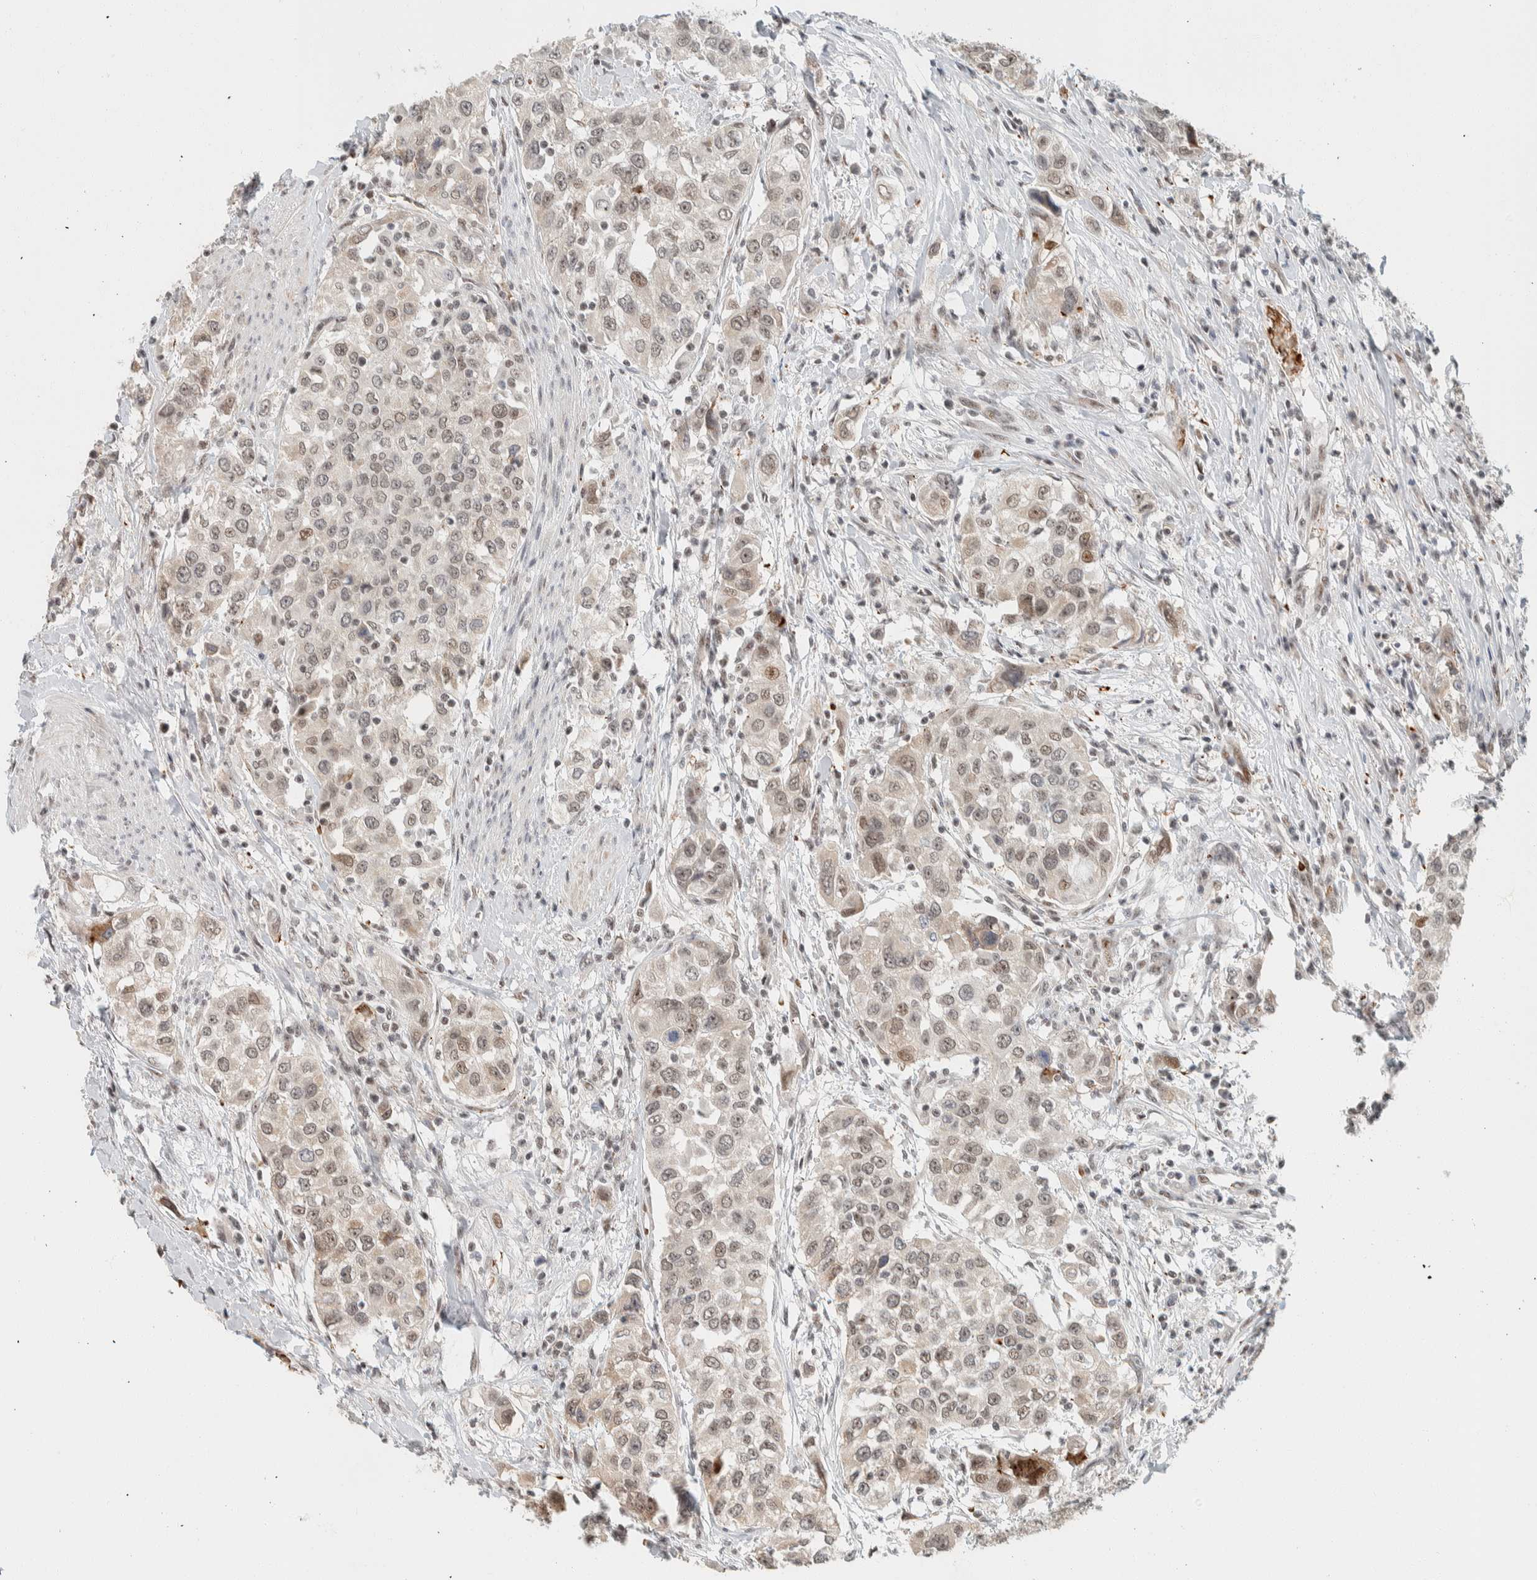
{"staining": {"intensity": "weak", "quantity": "25%-75%", "location": "nuclear"}, "tissue": "urothelial cancer", "cell_type": "Tumor cells", "image_type": "cancer", "snomed": [{"axis": "morphology", "description": "Urothelial carcinoma, High grade"}, {"axis": "topography", "description": "Urinary bladder"}], "caption": "Urothelial cancer stained with DAB immunohistochemistry (IHC) shows low levels of weak nuclear expression in about 25%-75% of tumor cells.", "gene": "ZBTB2", "patient": {"sex": "female", "age": 80}}